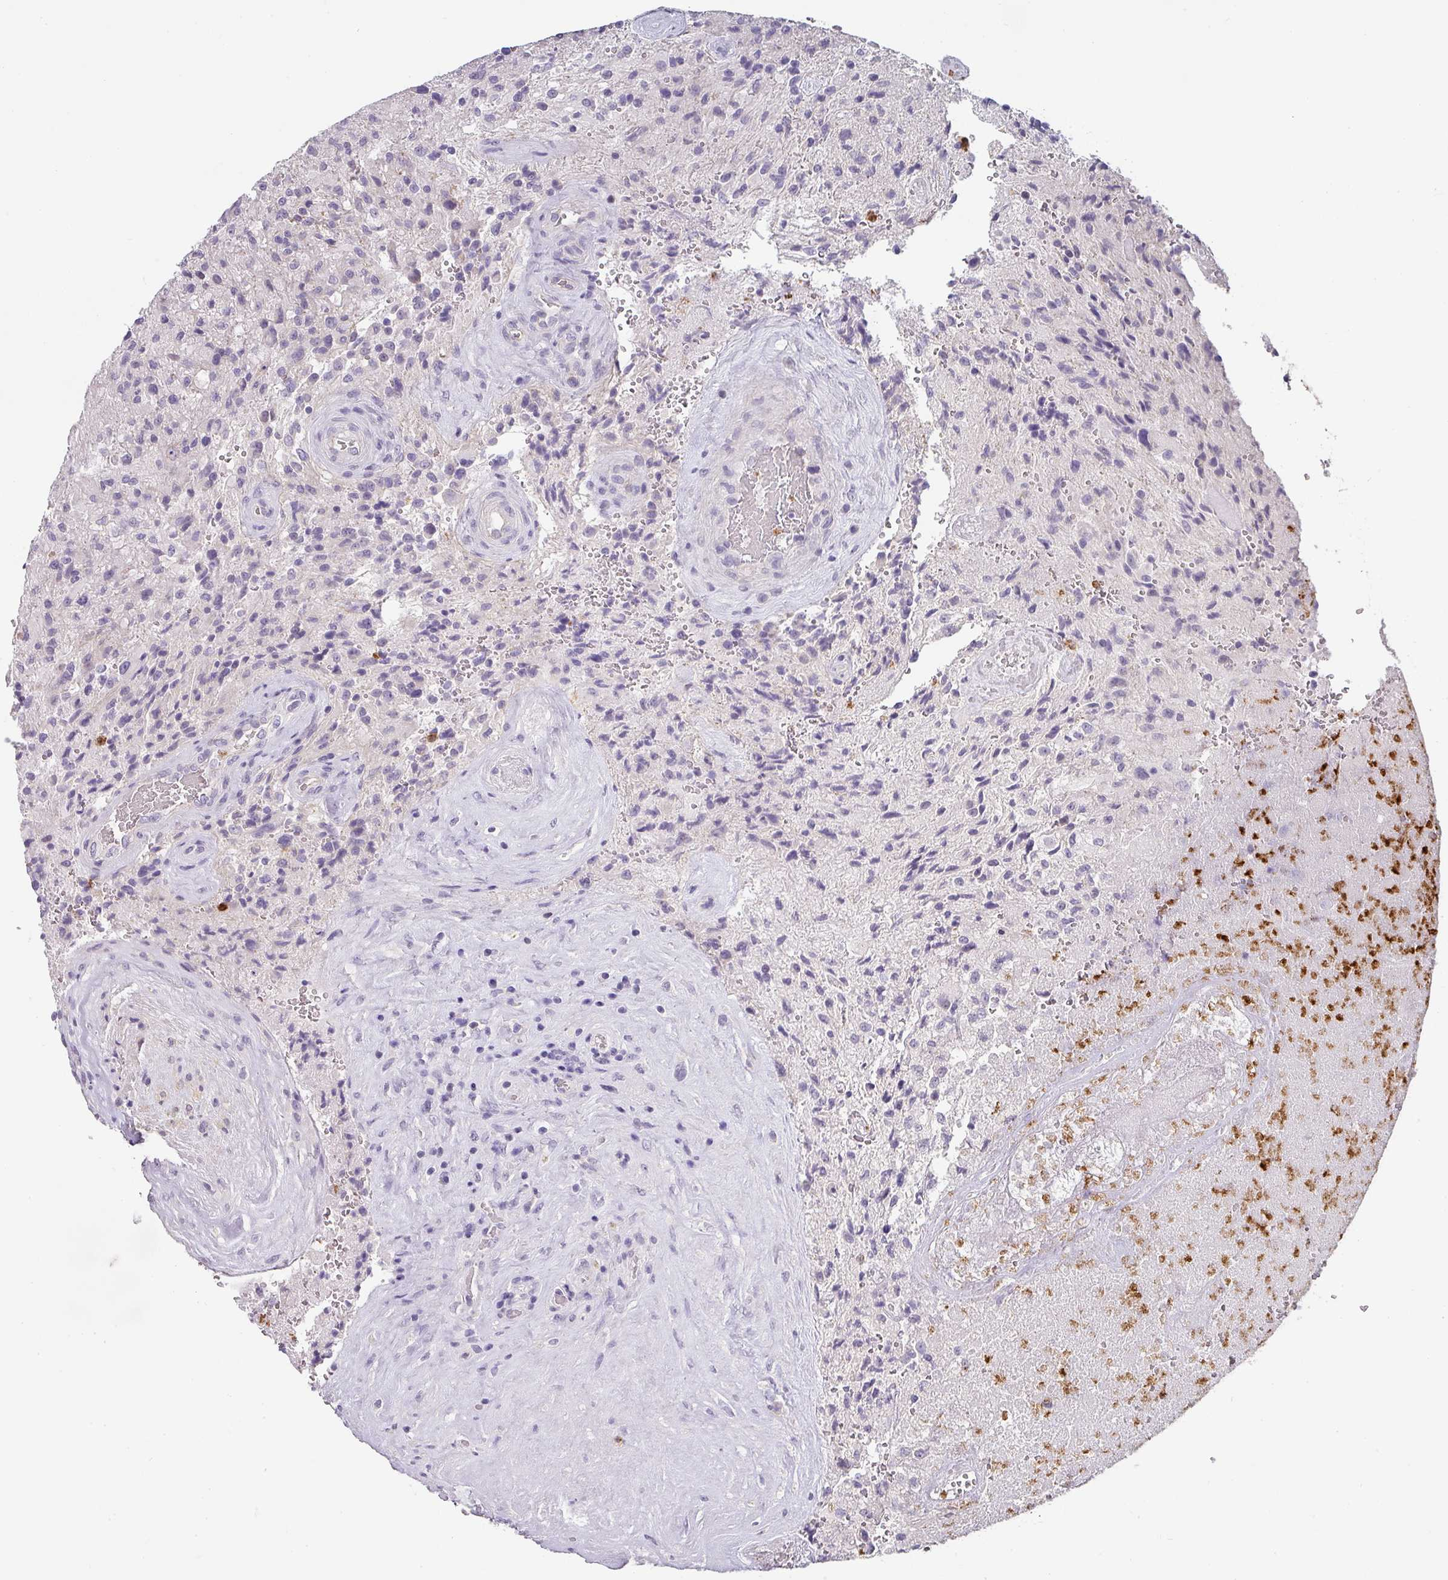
{"staining": {"intensity": "negative", "quantity": "none", "location": "none"}, "tissue": "glioma", "cell_type": "Tumor cells", "image_type": "cancer", "snomed": [{"axis": "morphology", "description": "Normal tissue, NOS"}, {"axis": "morphology", "description": "Glioma, malignant, High grade"}, {"axis": "topography", "description": "Cerebral cortex"}], "caption": "High magnification brightfield microscopy of glioma stained with DAB (brown) and counterstained with hematoxylin (blue): tumor cells show no significant staining.", "gene": "BTLA", "patient": {"sex": "male", "age": 56}}